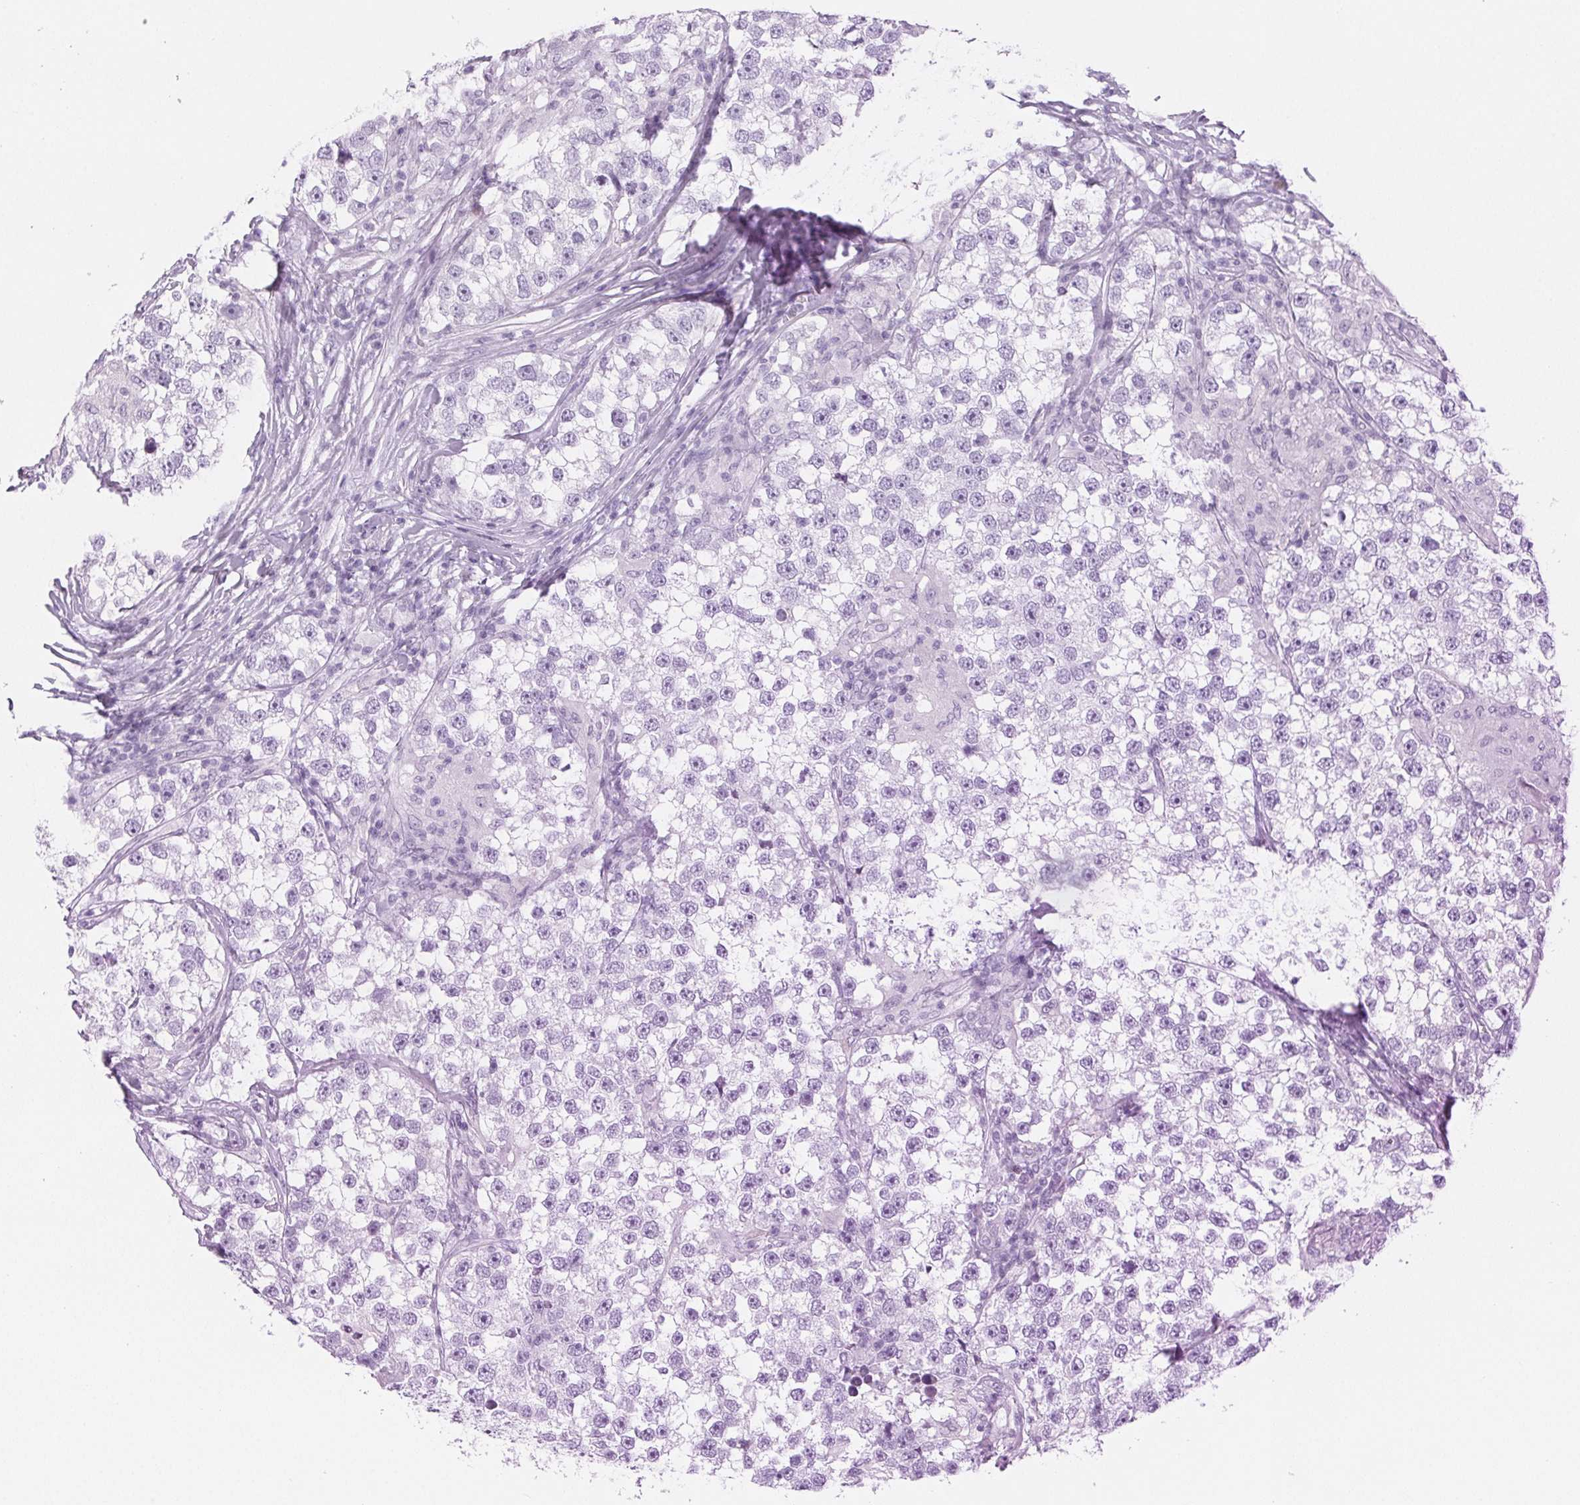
{"staining": {"intensity": "negative", "quantity": "none", "location": "none"}, "tissue": "testis cancer", "cell_type": "Tumor cells", "image_type": "cancer", "snomed": [{"axis": "morphology", "description": "Seminoma, NOS"}, {"axis": "topography", "description": "Testis"}], "caption": "The immunohistochemistry photomicrograph has no significant staining in tumor cells of testis cancer (seminoma) tissue.", "gene": "PADI4", "patient": {"sex": "male", "age": 46}}